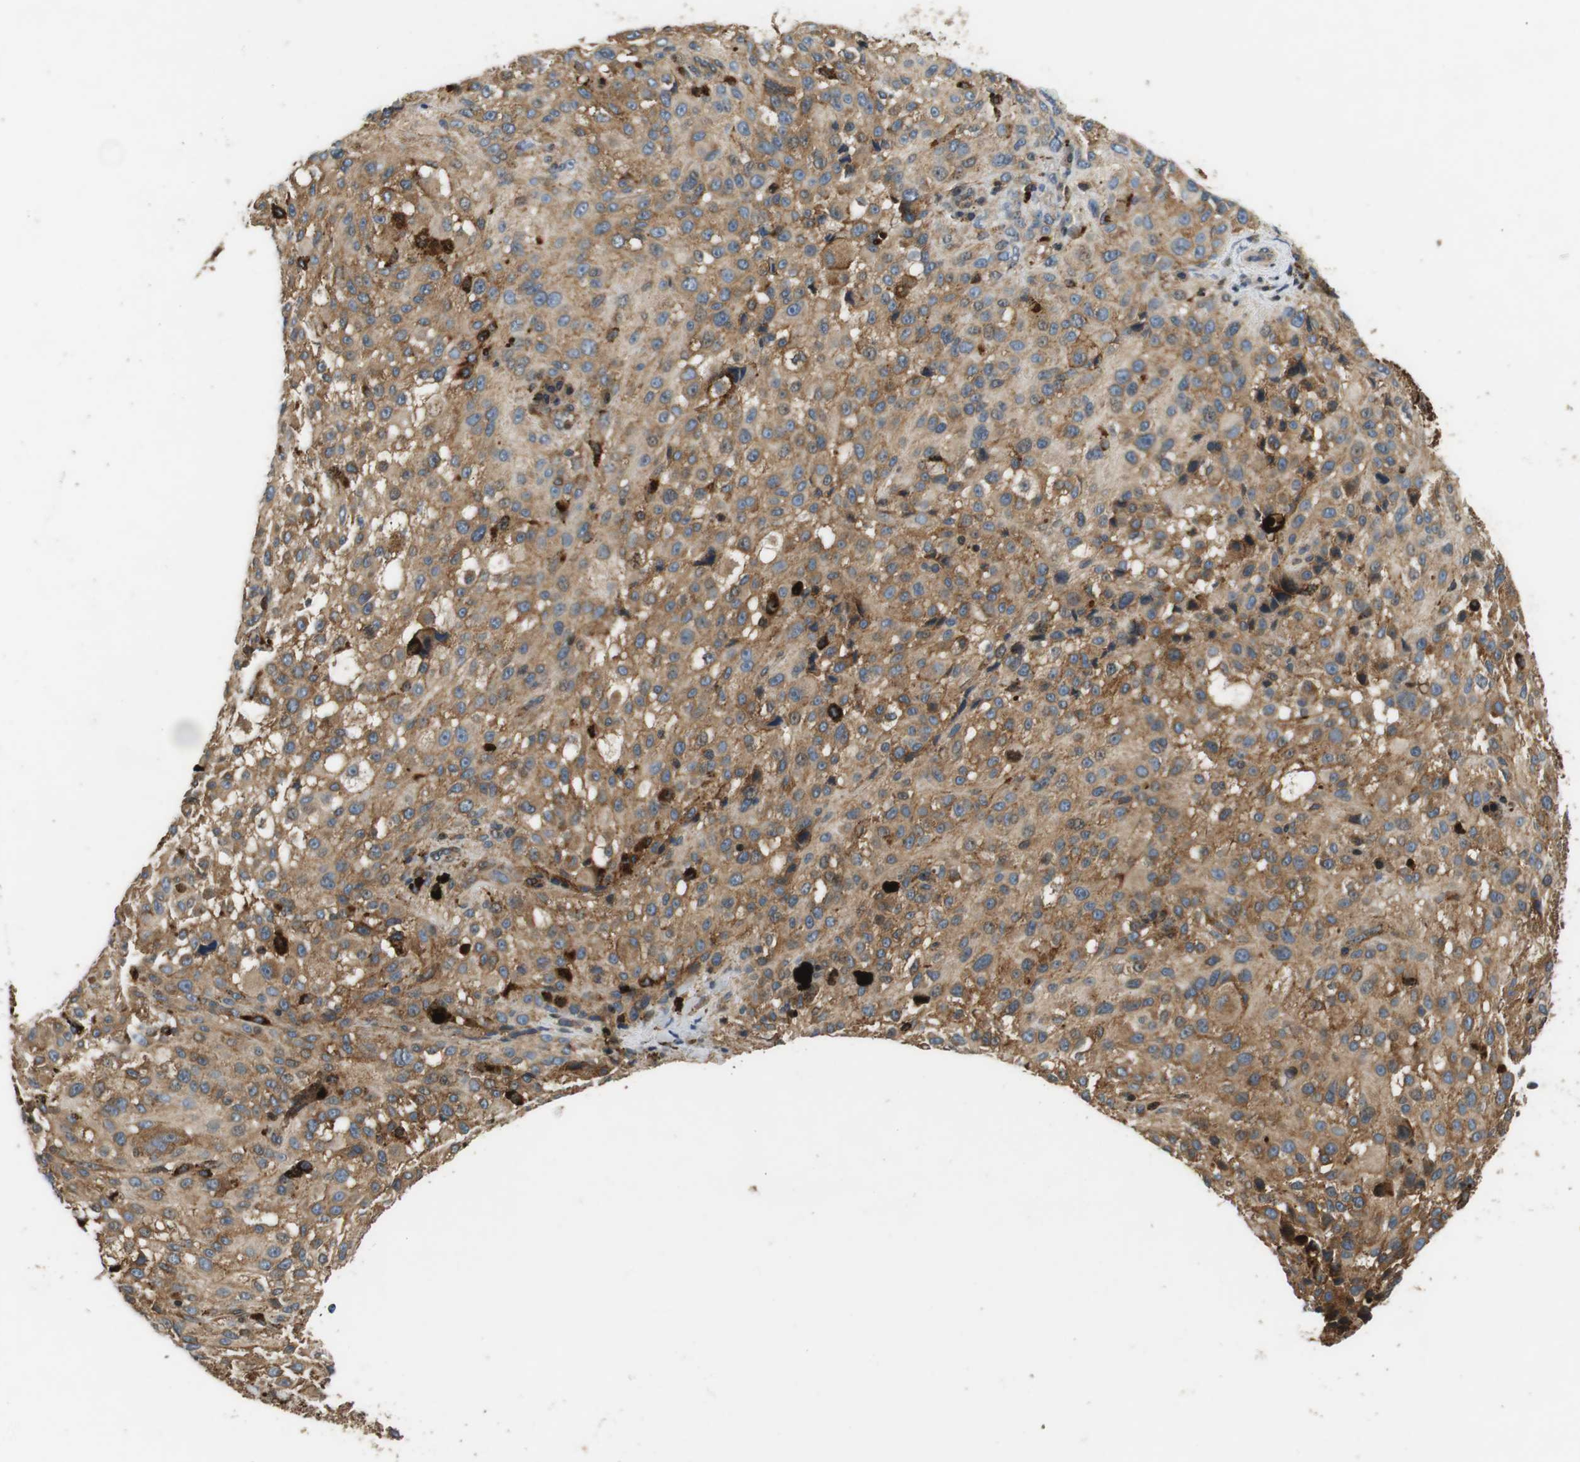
{"staining": {"intensity": "moderate", "quantity": ">75%", "location": "cytoplasmic/membranous"}, "tissue": "melanoma", "cell_type": "Tumor cells", "image_type": "cancer", "snomed": [{"axis": "morphology", "description": "Necrosis, NOS"}, {"axis": "morphology", "description": "Malignant melanoma, NOS"}, {"axis": "topography", "description": "Skin"}], "caption": "A high-resolution photomicrograph shows immunohistochemistry staining of malignant melanoma, which shows moderate cytoplasmic/membranous staining in about >75% of tumor cells. (IHC, brightfield microscopy, high magnification).", "gene": "TXNRD1", "patient": {"sex": "female", "age": 87}}